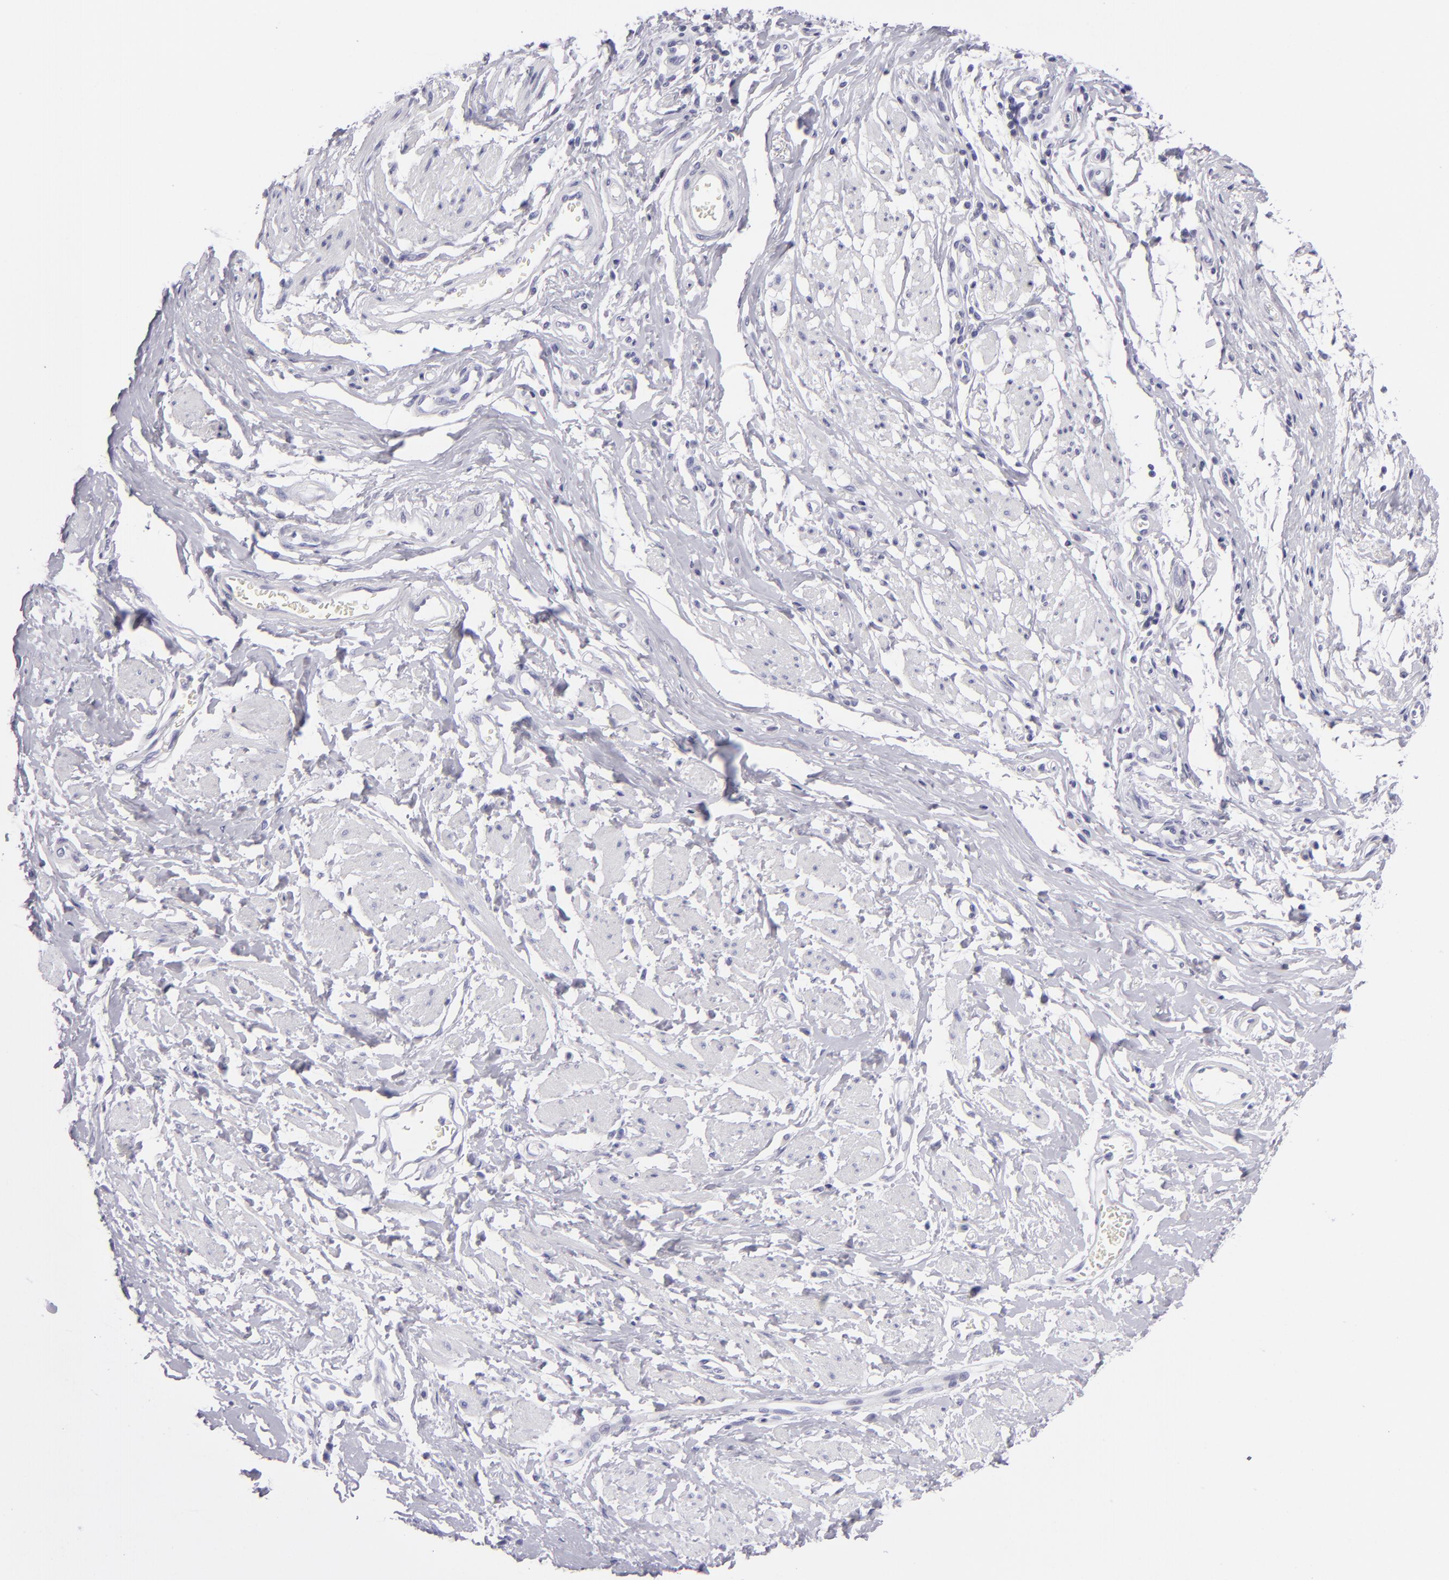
{"staining": {"intensity": "negative", "quantity": "none", "location": "none"}, "tissue": "esophagus", "cell_type": "Squamous epithelial cells", "image_type": "normal", "snomed": [{"axis": "morphology", "description": "Normal tissue, NOS"}, {"axis": "topography", "description": "Esophagus"}], "caption": "Immunohistochemical staining of normal human esophagus exhibits no significant expression in squamous epithelial cells.", "gene": "PVALB", "patient": {"sex": "male", "age": 70}}